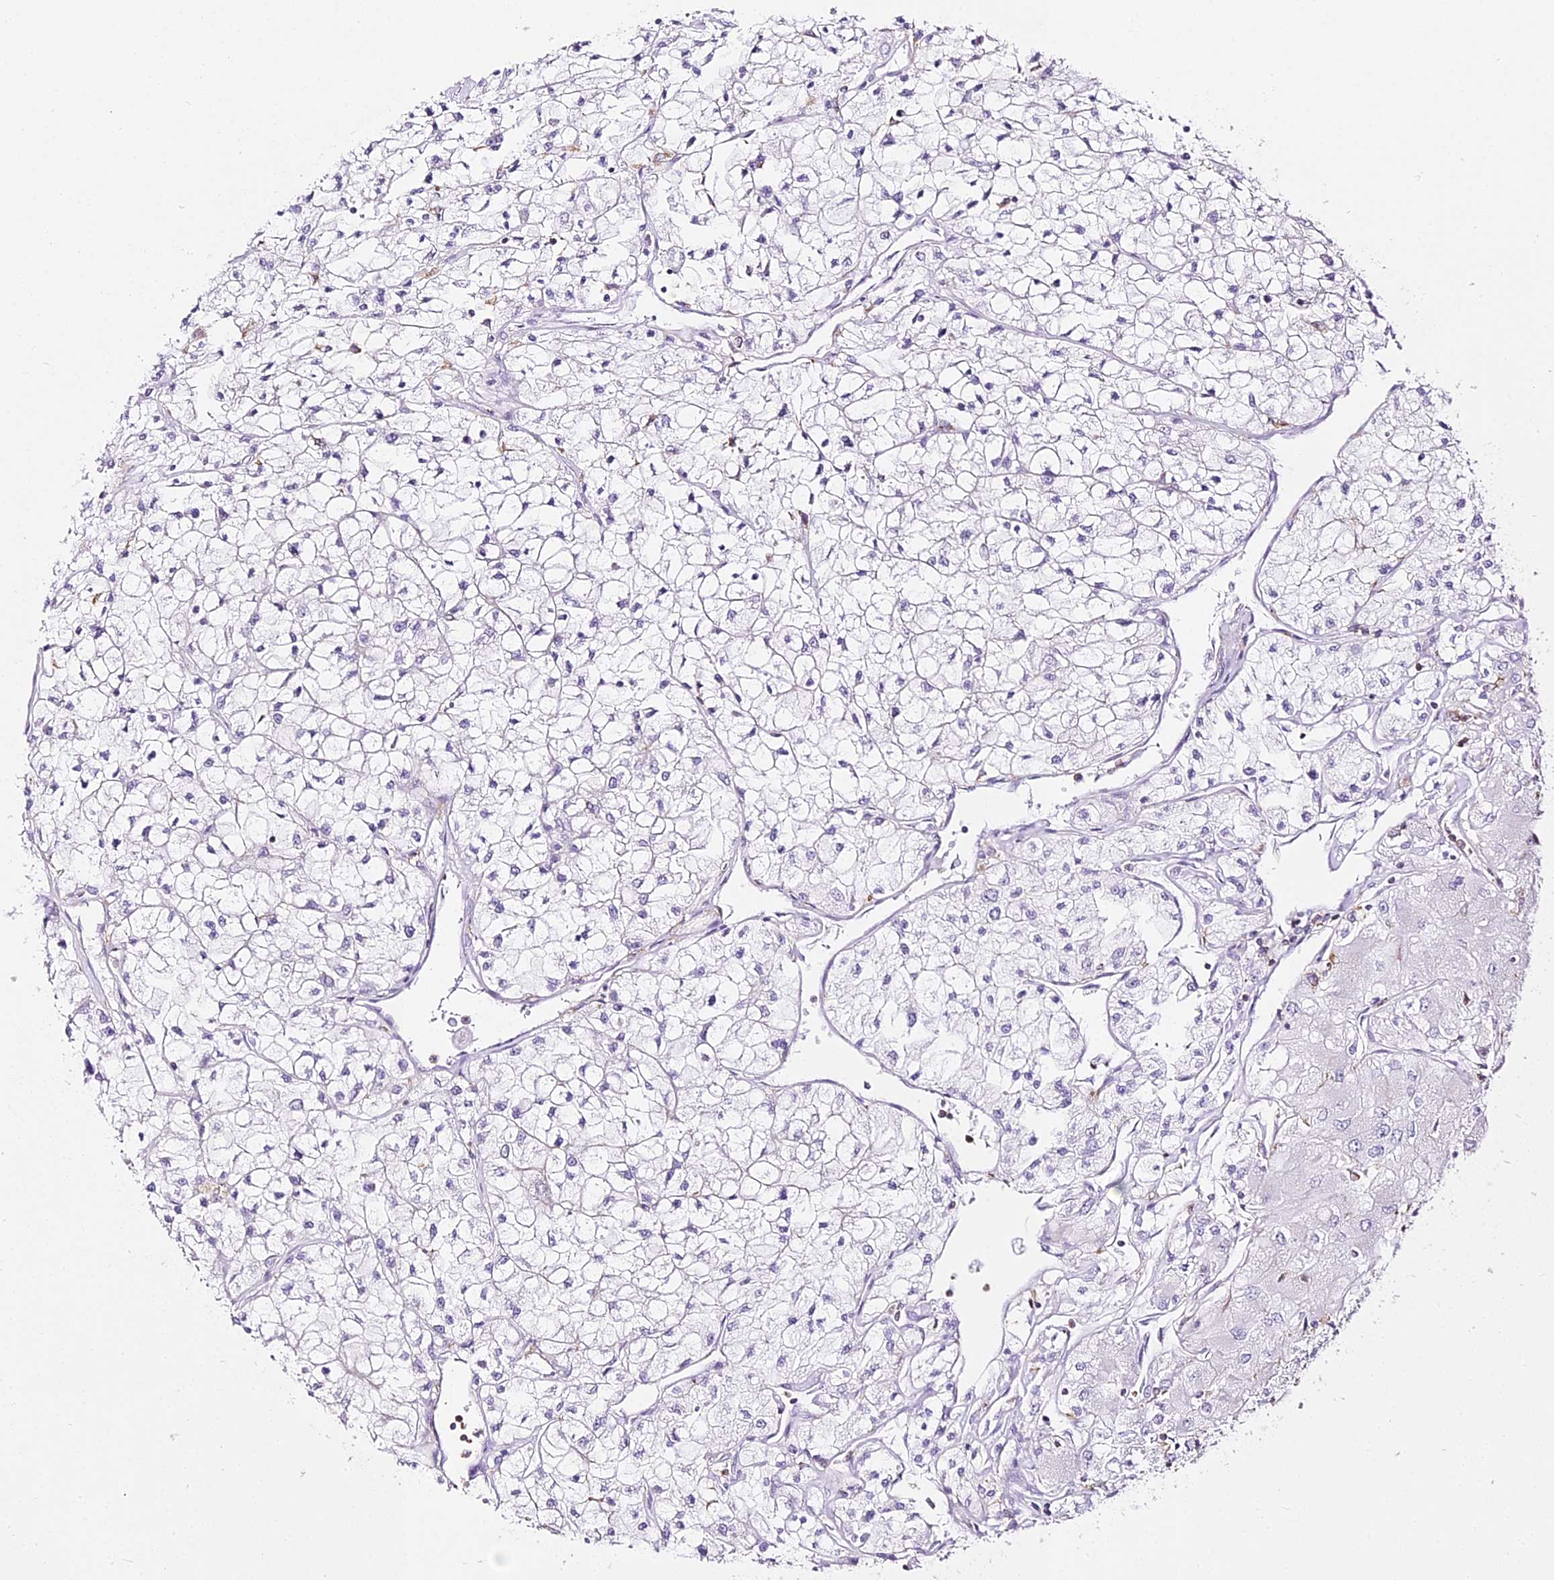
{"staining": {"intensity": "negative", "quantity": "none", "location": "none"}, "tissue": "renal cancer", "cell_type": "Tumor cells", "image_type": "cancer", "snomed": [{"axis": "morphology", "description": "Adenocarcinoma, NOS"}, {"axis": "topography", "description": "Kidney"}], "caption": "An immunohistochemistry (IHC) histopathology image of renal adenocarcinoma is shown. There is no staining in tumor cells of renal adenocarcinoma.", "gene": "DOCK2", "patient": {"sex": "male", "age": 80}}